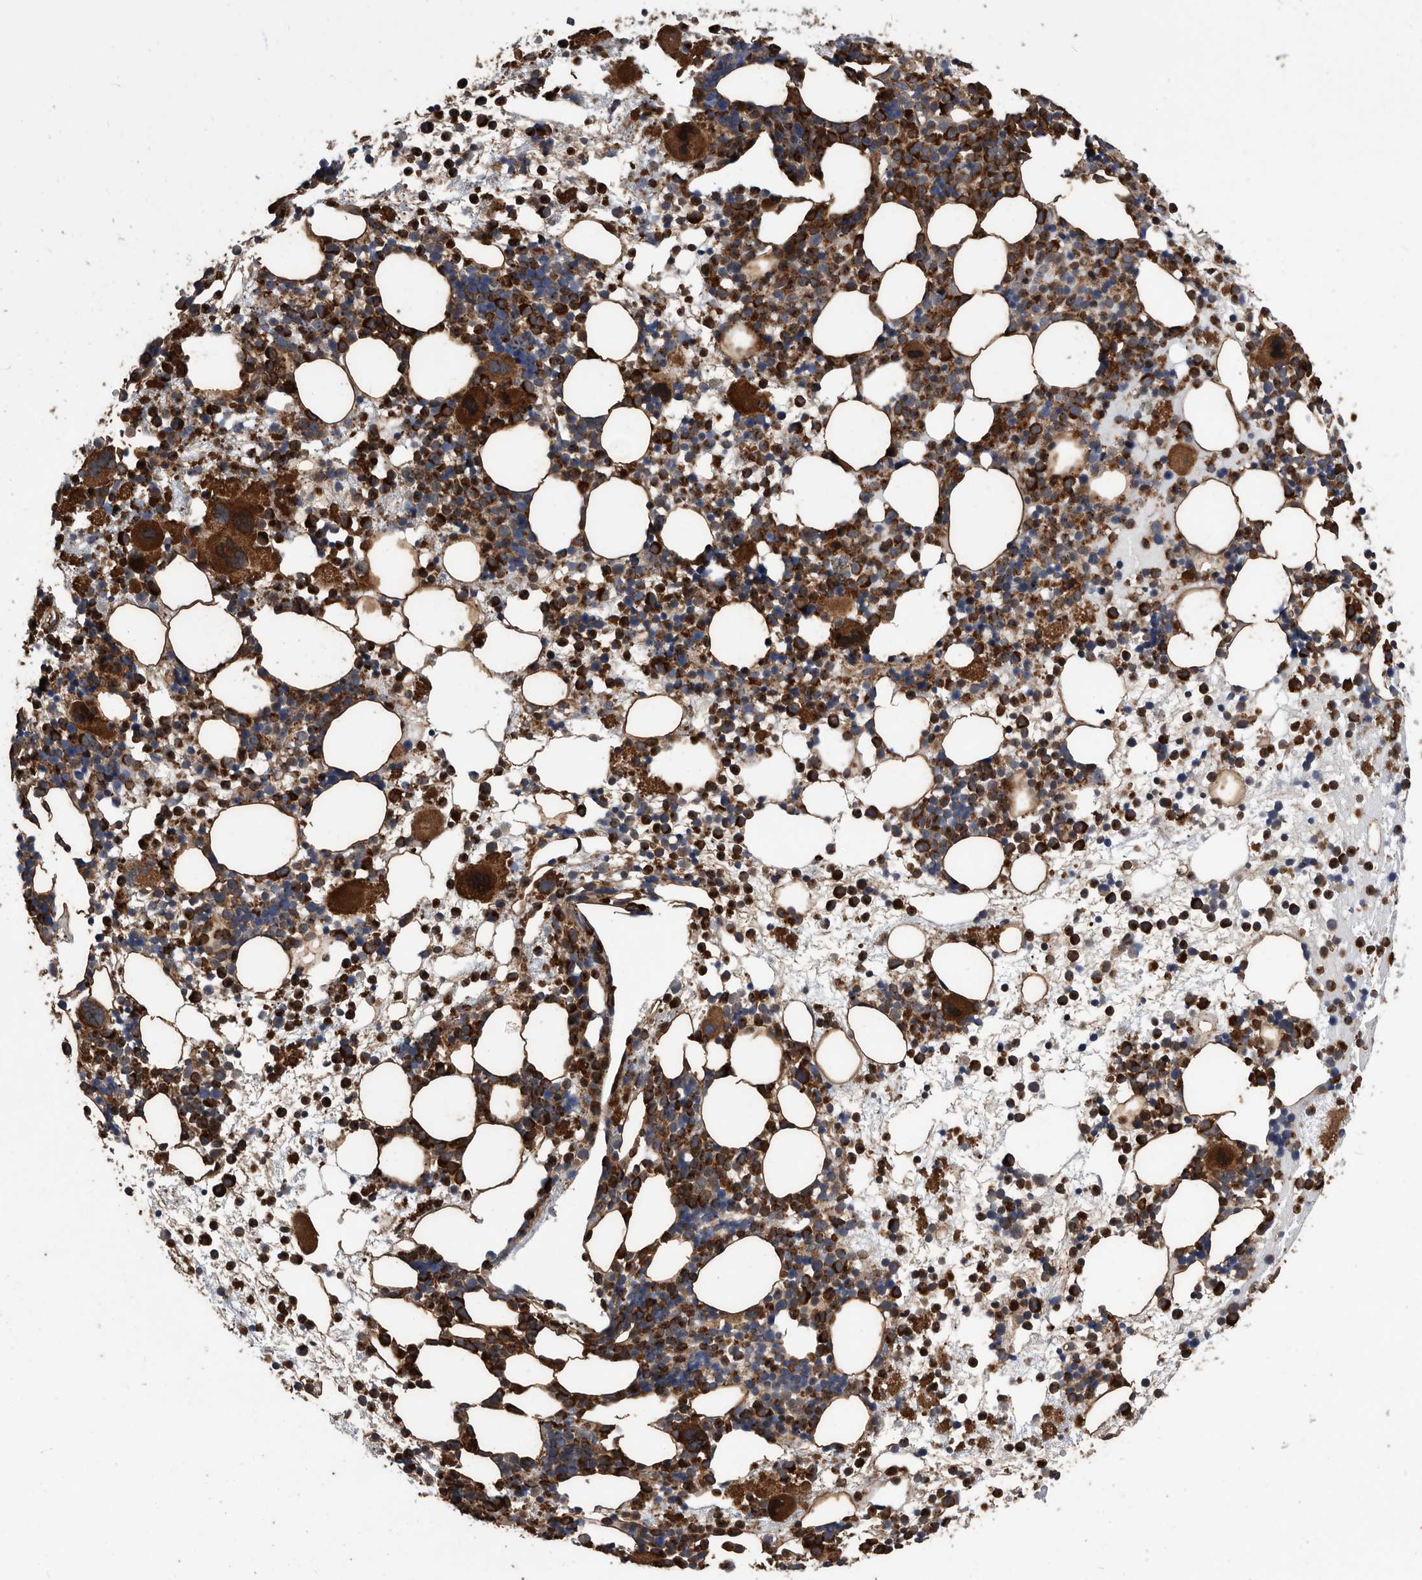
{"staining": {"intensity": "strong", "quantity": ">75%", "location": "cytoplasmic/membranous"}, "tissue": "bone marrow", "cell_type": "Hematopoietic cells", "image_type": "normal", "snomed": [{"axis": "morphology", "description": "Normal tissue, NOS"}, {"axis": "topography", "description": "Bone marrow"}], "caption": "Strong cytoplasmic/membranous staining for a protein is identified in about >75% of hematopoietic cells of unremarkable bone marrow using IHC.", "gene": "SERINC2", "patient": {"sex": "female", "age": 57}}